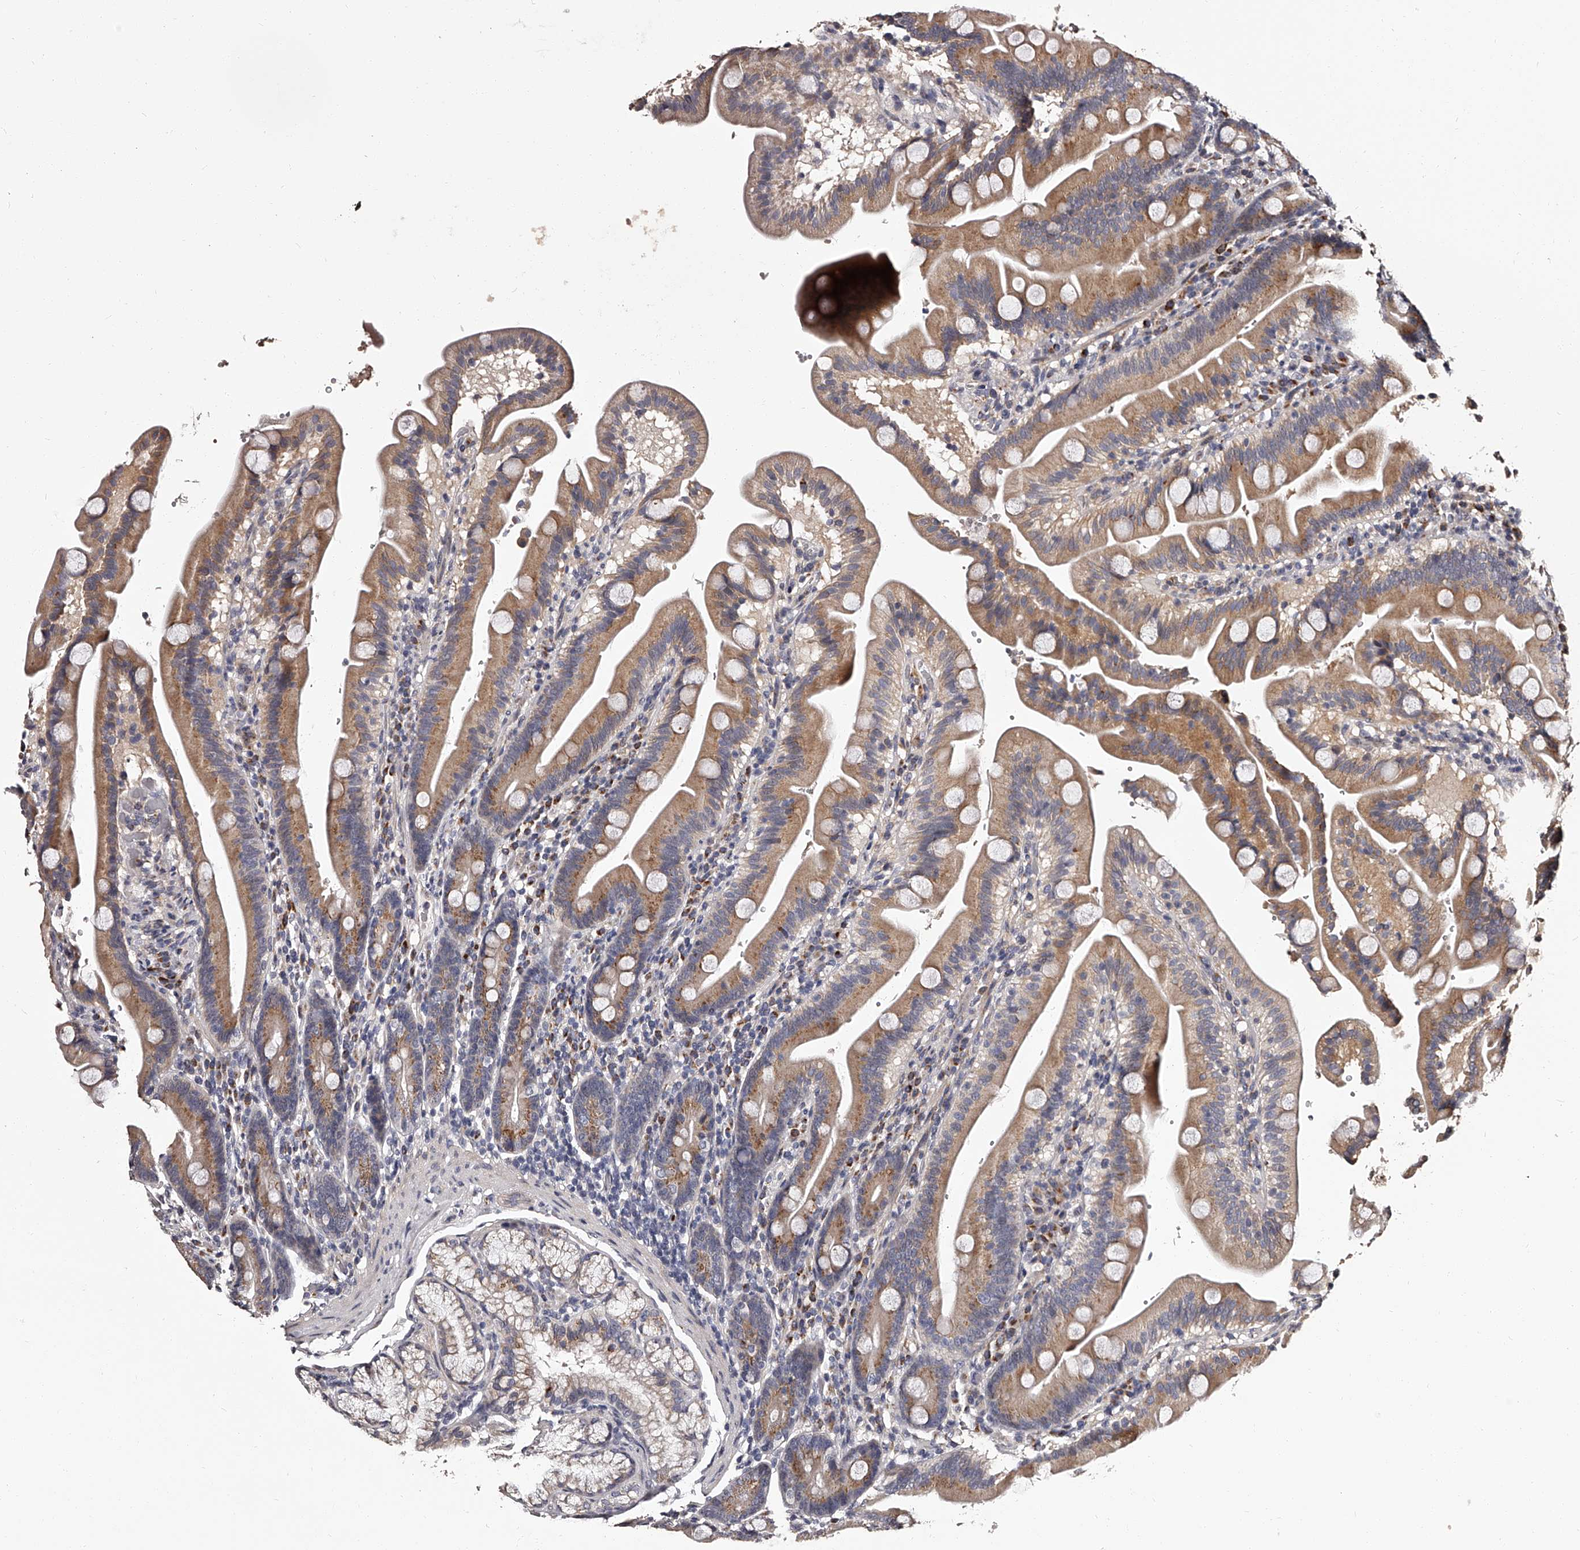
{"staining": {"intensity": "moderate", "quantity": ">75%", "location": "cytoplasmic/membranous"}, "tissue": "duodenum", "cell_type": "Glandular cells", "image_type": "normal", "snomed": [{"axis": "morphology", "description": "Normal tissue, NOS"}, {"axis": "topography", "description": "Duodenum"}], "caption": "Brown immunohistochemical staining in normal human duodenum shows moderate cytoplasmic/membranous positivity in about >75% of glandular cells. (Stains: DAB (3,3'-diaminobenzidine) in brown, nuclei in blue, Microscopy: brightfield microscopy at high magnification).", "gene": "RSC1A1", "patient": {"sex": "male", "age": 54}}